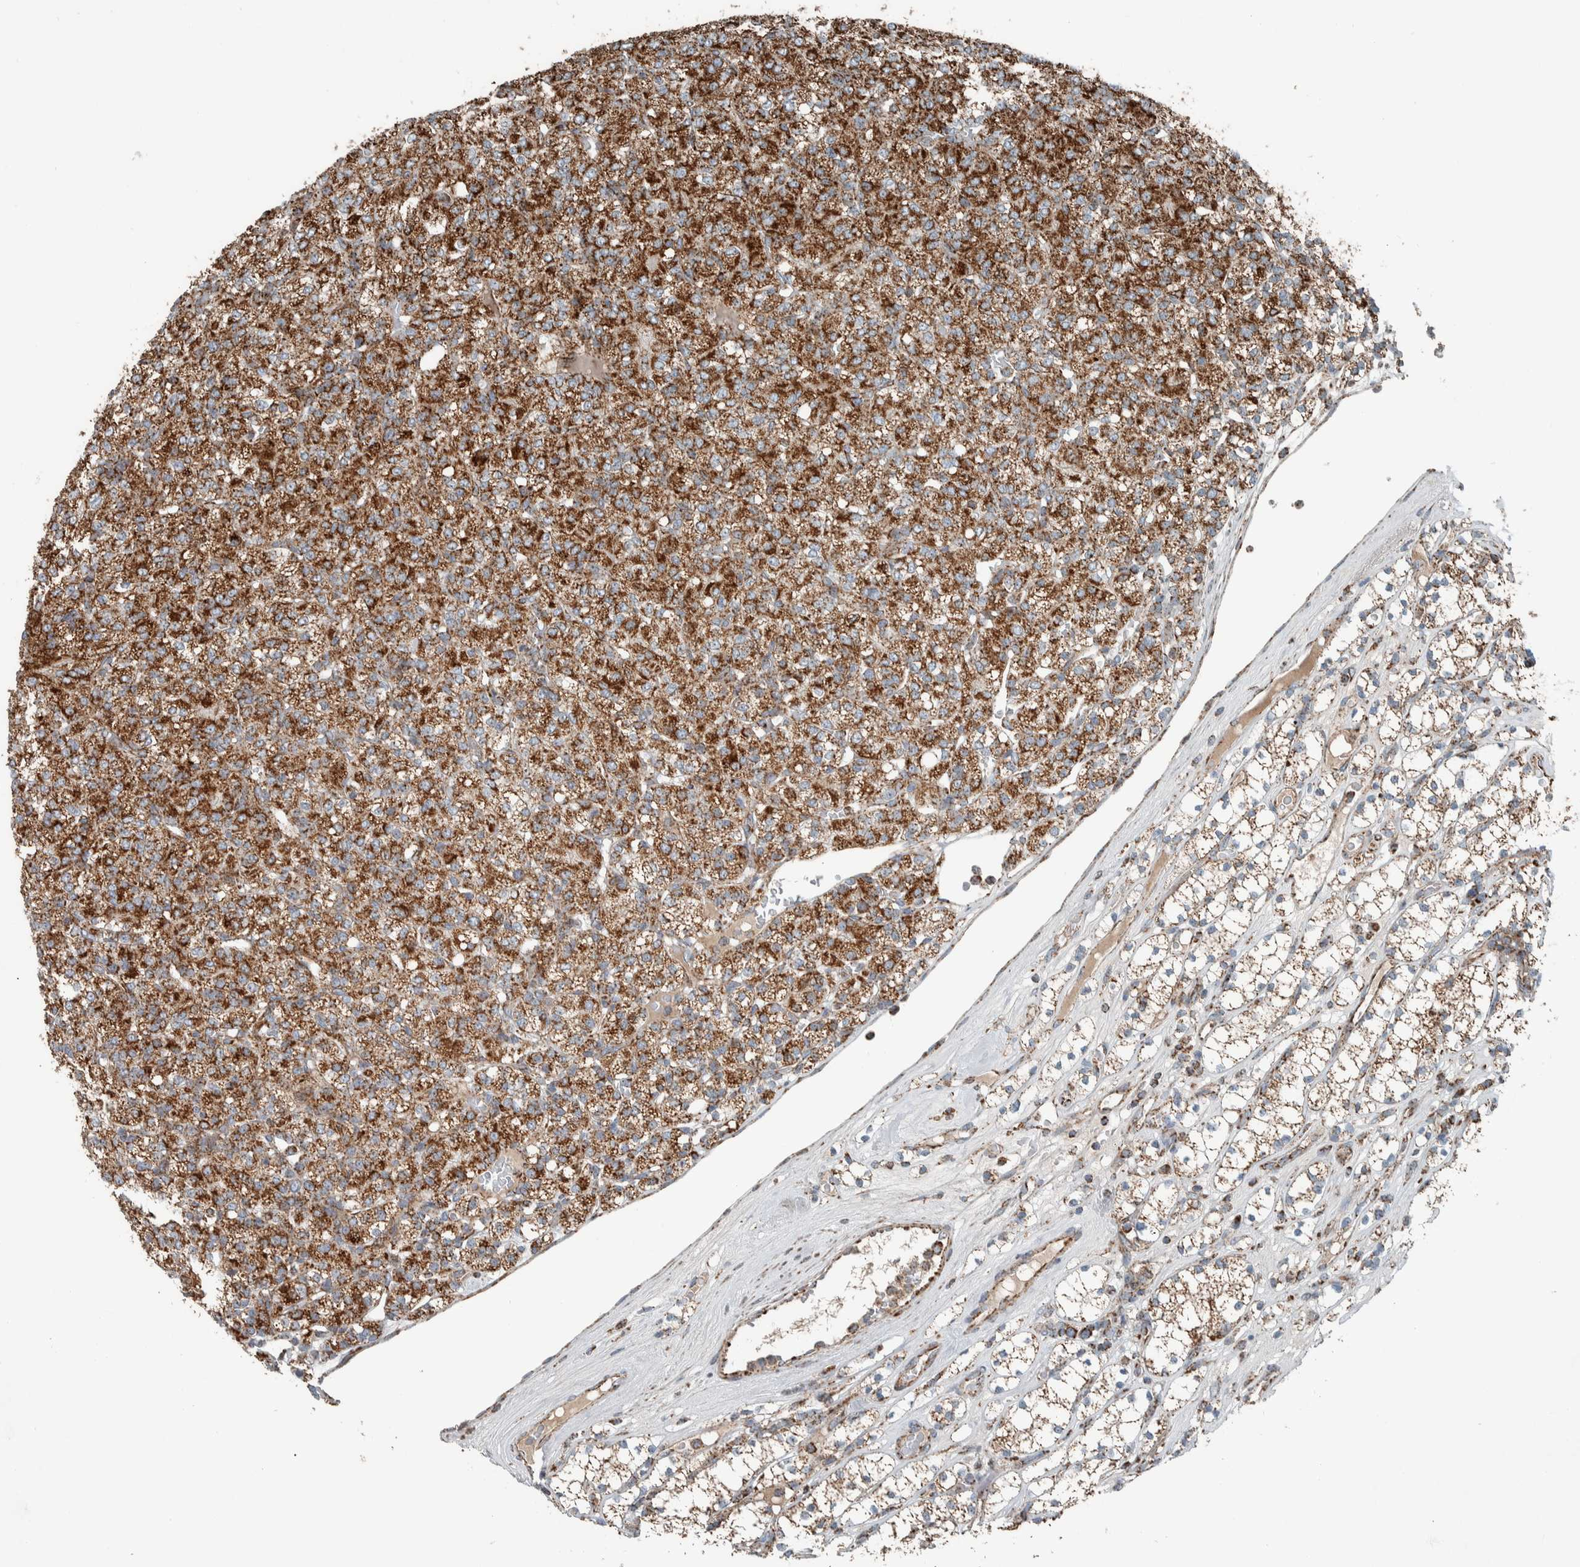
{"staining": {"intensity": "strong", "quantity": ">75%", "location": "cytoplasmic/membranous"}, "tissue": "renal cancer", "cell_type": "Tumor cells", "image_type": "cancer", "snomed": [{"axis": "morphology", "description": "Adenocarcinoma, NOS"}, {"axis": "topography", "description": "Kidney"}], "caption": "IHC of renal cancer (adenocarcinoma) reveals high levels of strong cytoplasmic/membranous staining in about >75% of tumor cells.", "gene": "CNTROB", "patient": {"sex": "male", "age": 77}}